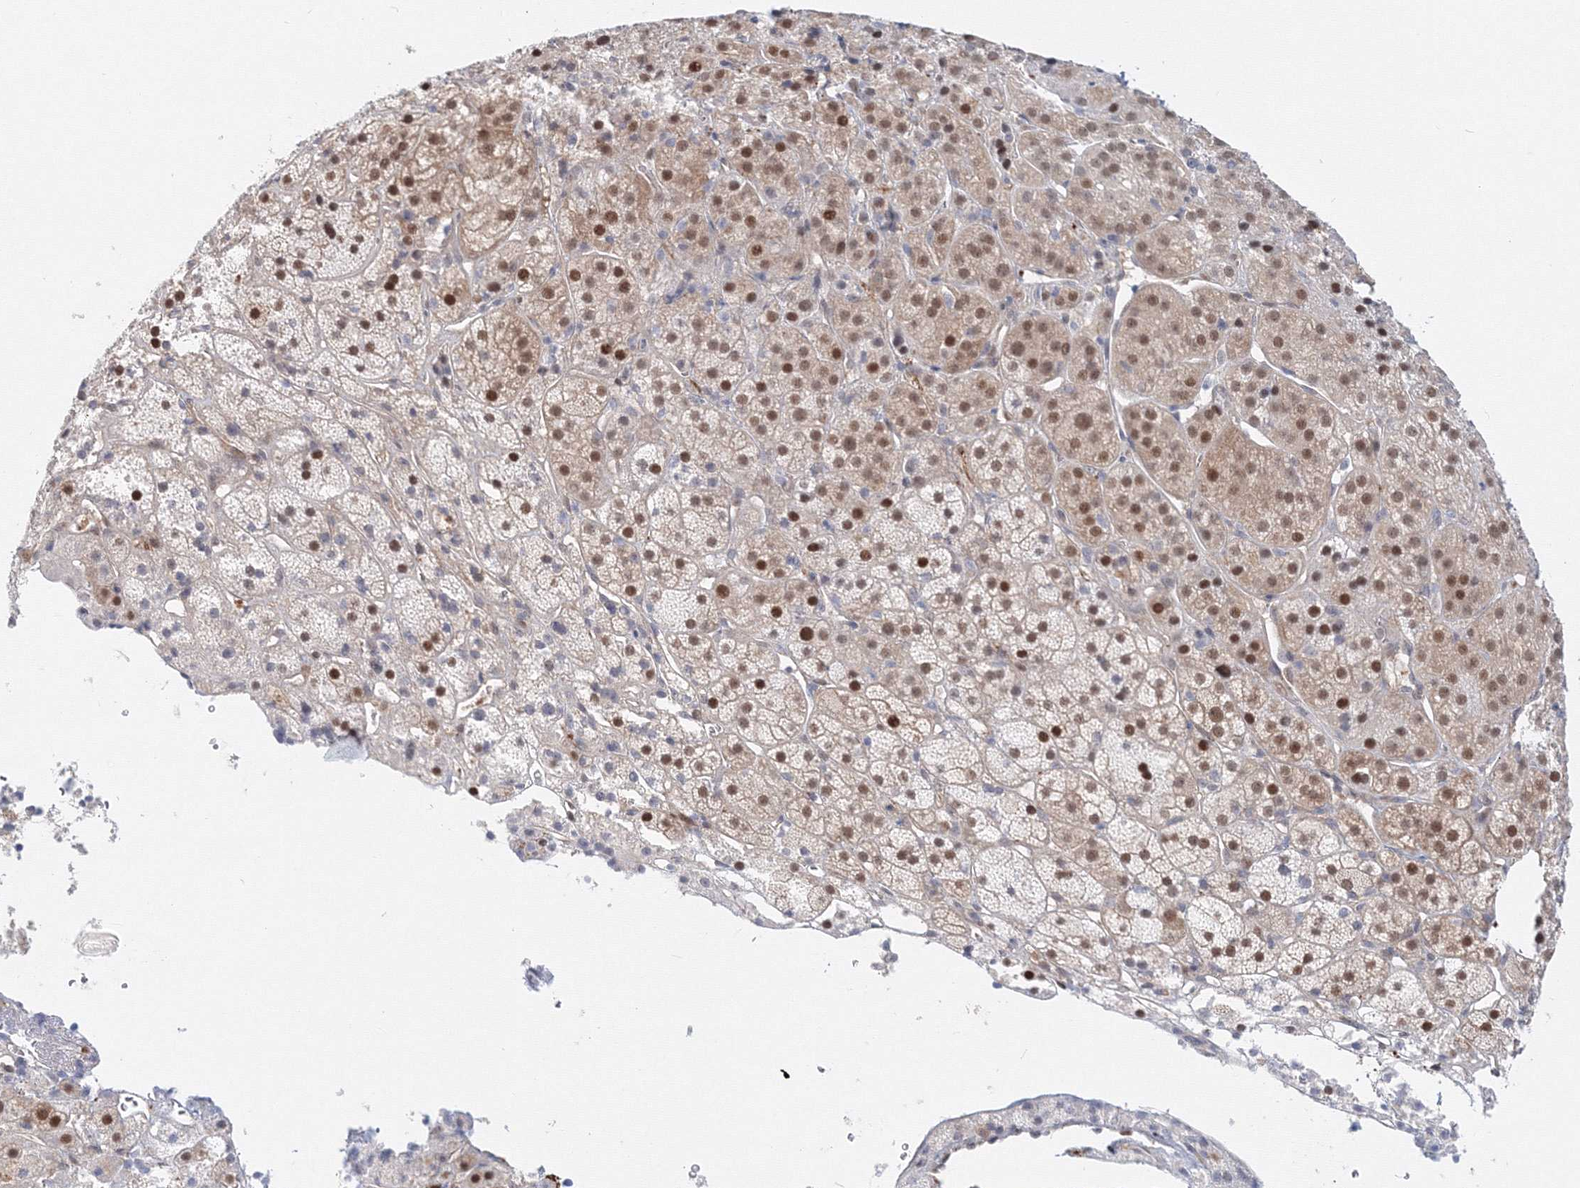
{"staining": {"intensity": "moderate", "quantity": "25%-75%", "location": "cytoplasmic/membranous,nuclear"}, "tissue": "adrenal gland", "cell_type": "Glandular cells", "image_type": "normal", "snomed": [{"axis": "morphology", "description": "Normal tissue, NOS"}, {"axis": "topography", "description": "Adrenal gland"}], "caption": "A brown stain labels moderate cytoplasmic/membranous,nuclear positivity of a protein in glandular cells of normal human adrenal gland. The staining was performed using DAB (3,3'-diaminobenzidine), with brown indicating positive protein expression. Nuclei are stained blue with hematoxylin.", "gene": "ARHGAP21", "patient": {"sex": "female", "age": 57}}